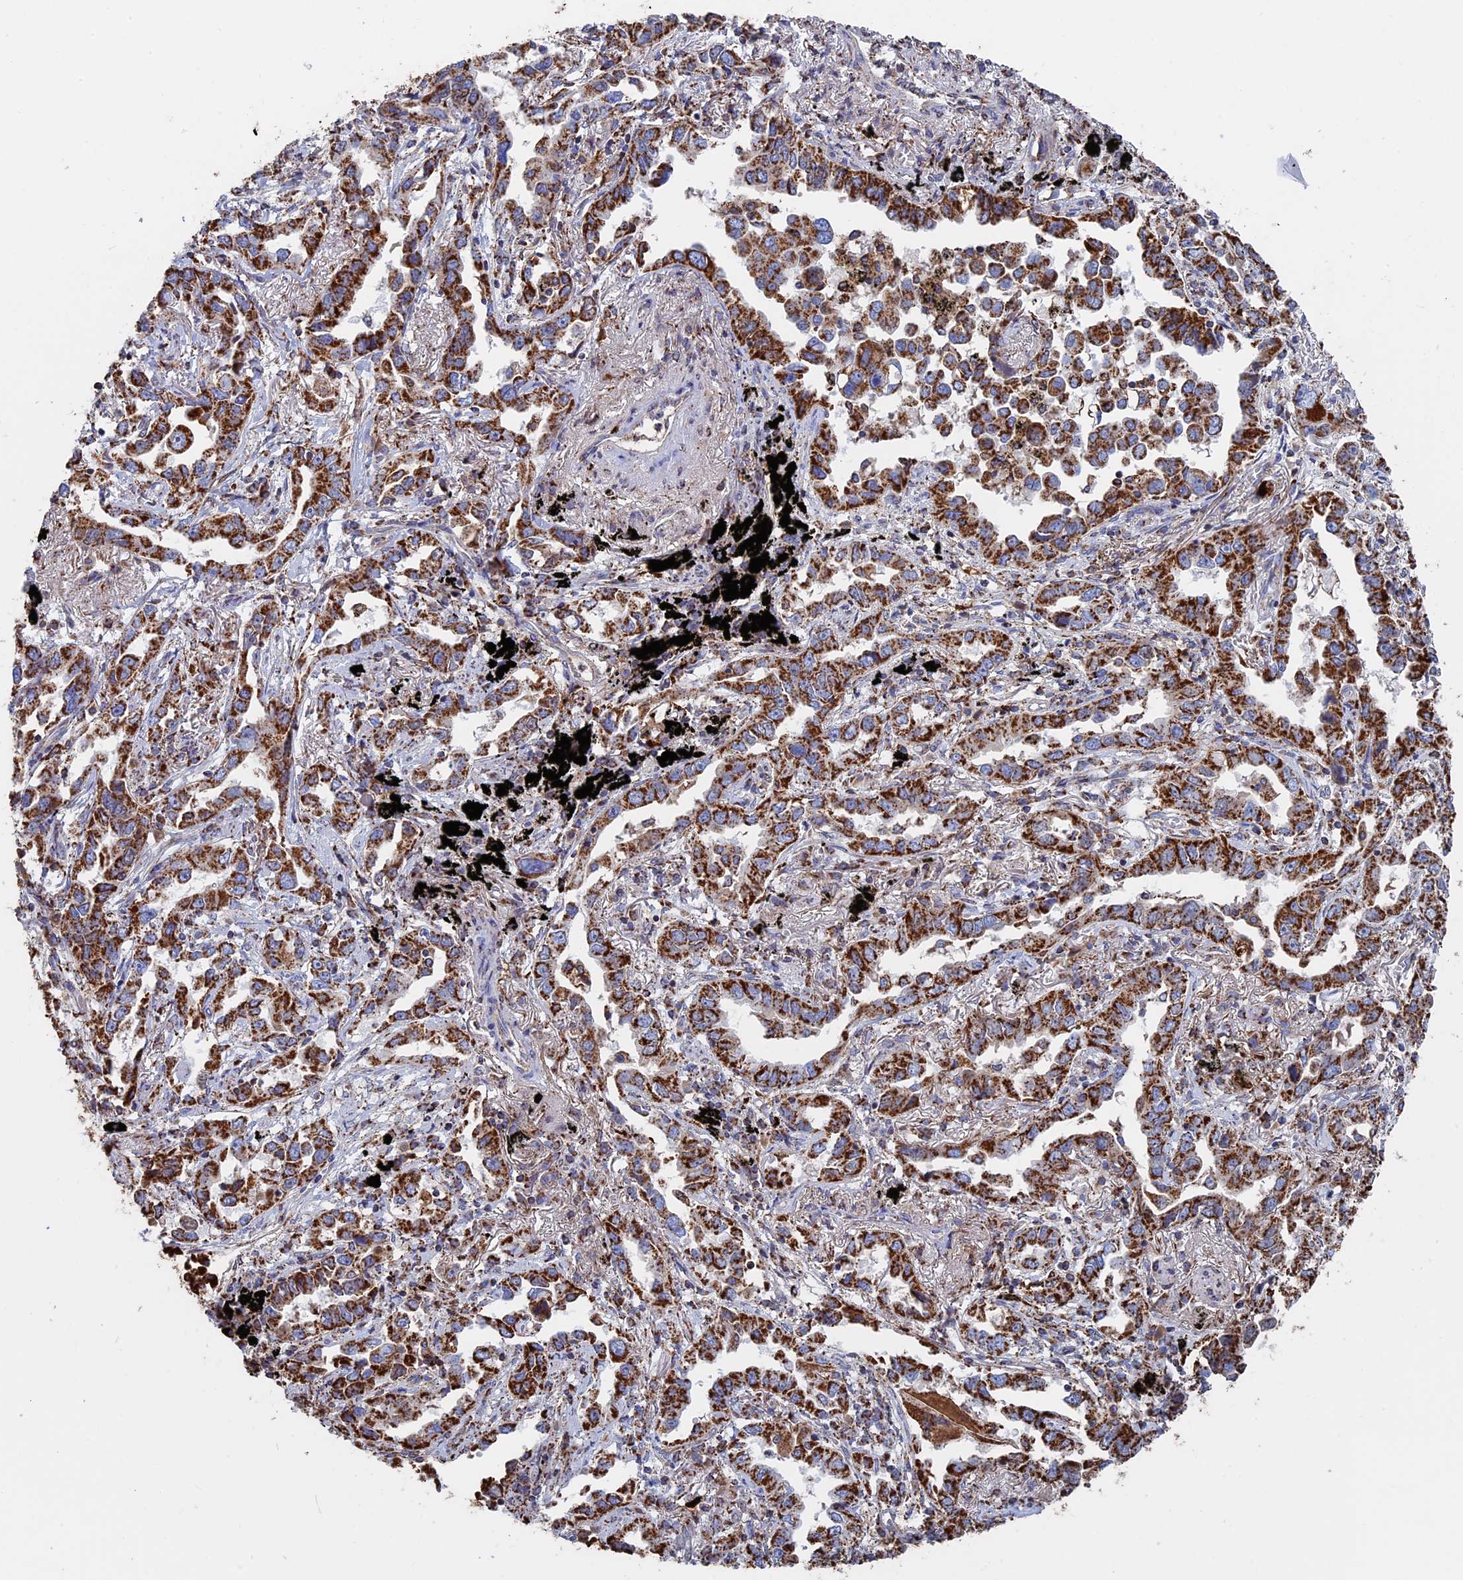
{"staining": {"intensity": "strong", "quantity": ">75%", "location": "cytoplasmic/membranous"}, "tissue": "lung cancer", "cell_type": "Tumor cells", "image_type": "cancer", "snomed": [{"axis": "morphology", "description": "Adenocarcinoma, NOS"}, {"axis": "topography", "description": "Lung"}], "caption": "Lung adenocarcinoma stained with DAB (3,3'-diaminobenzidine) immunohistochemistry (IHC) reveals high levels of strong cytoplasmic/membranous expression in approximately >75% of tumor cells.", "gene": "SEC24D", "patient": {"sex": "male", "age": 67}}